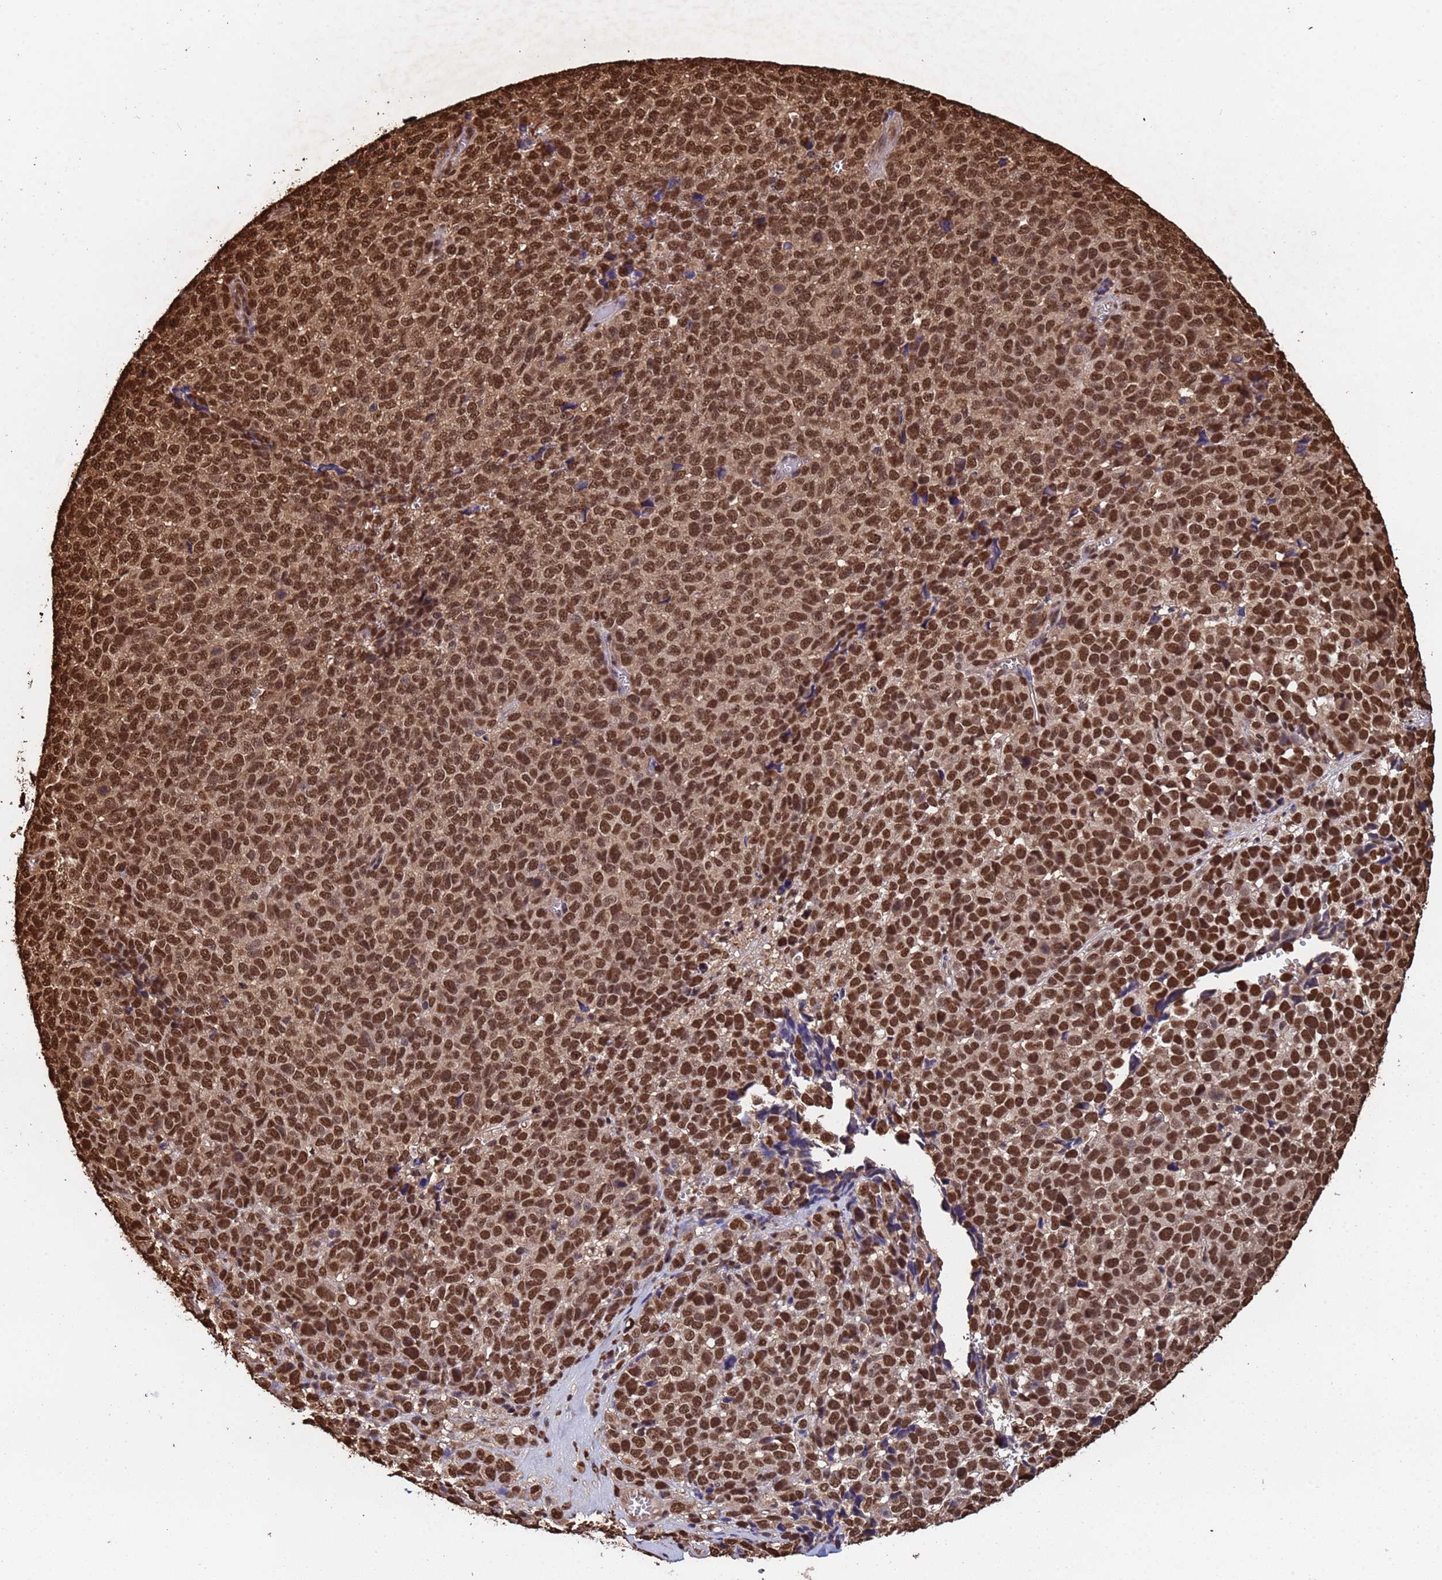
{"staining": {"intensity": "strong", "quantity": ">75%", "location": "nuclear"}, "tissue": "melanoma", "cell_type": "Tumor cells", "image_type": "cancer", "snomed": [{"axis": "morphology", "description": "Malignant melanoma, NOS"}, {"axis": "topography", "description": "Nose, NOS"}], "caption": "Immunohistochemistry (DAB) staining of melanoma demonstrates strong nuclear protein staining in approximately >75% of tumor cells.", "gene": "SUMO4", "patient": {"sex": "female", "age": 48}}